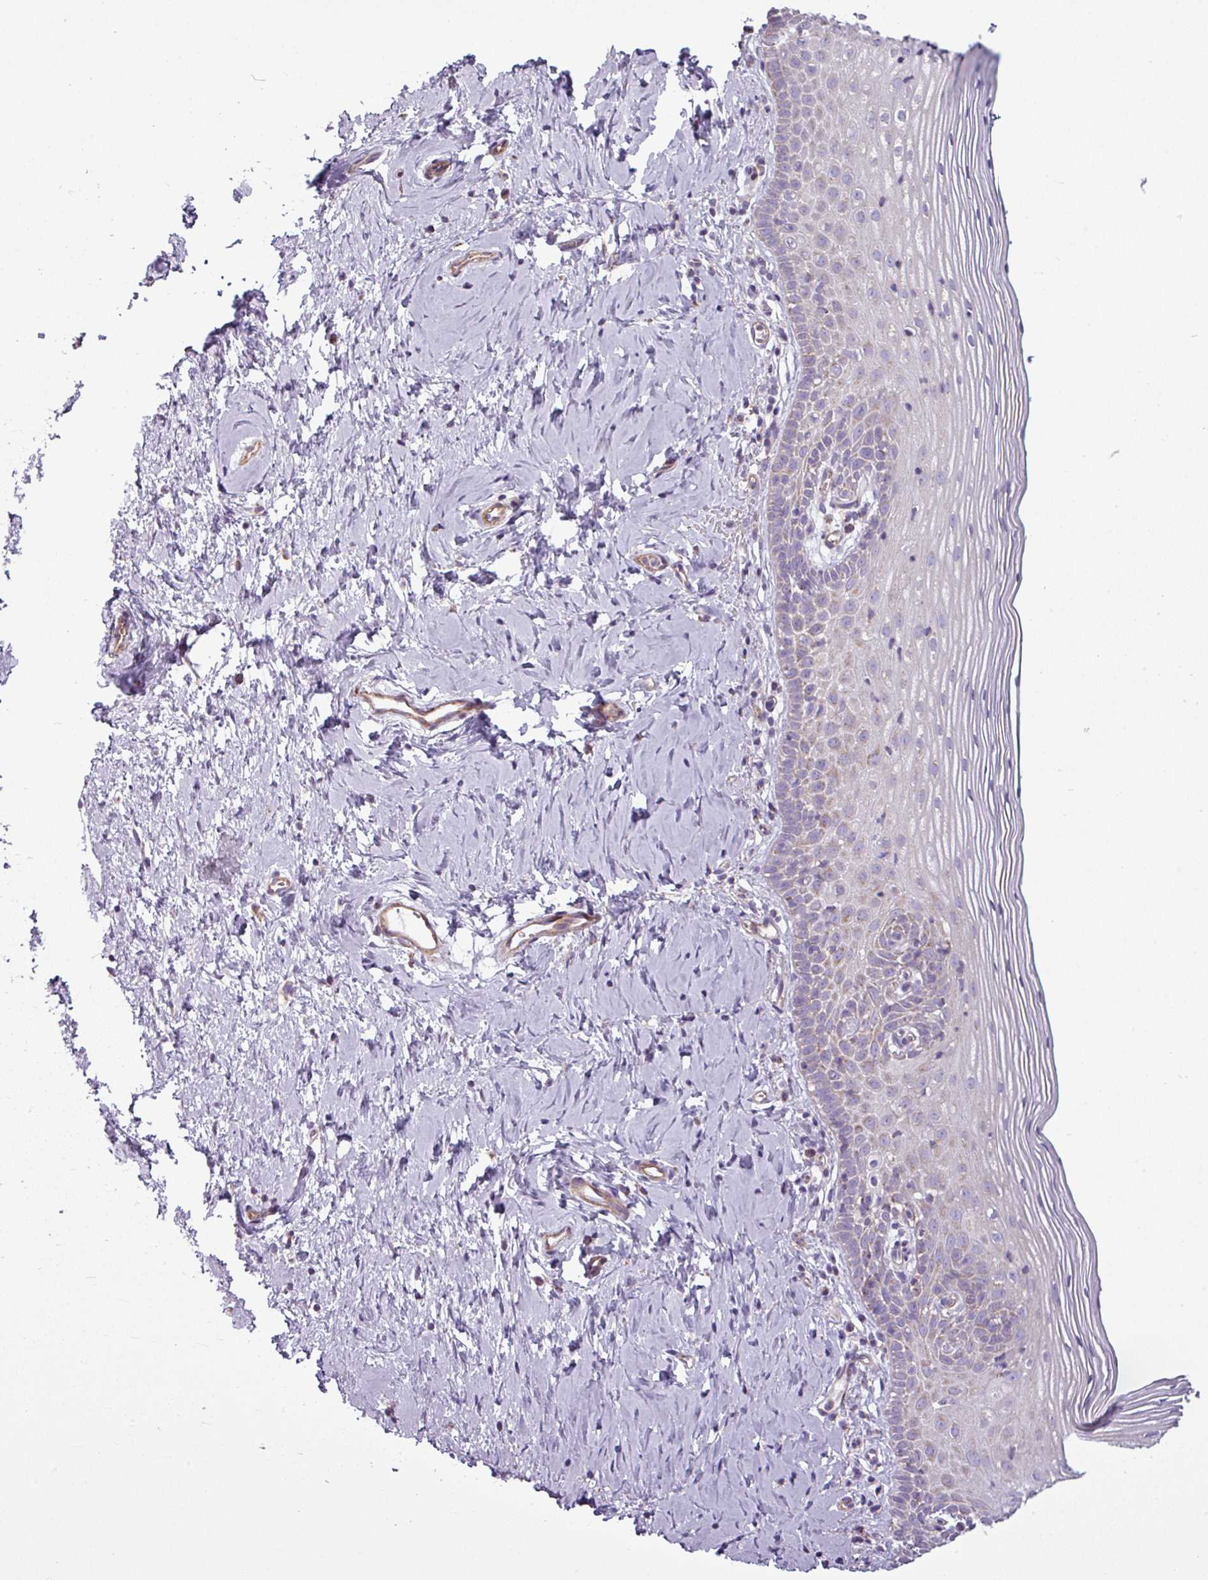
{"staining": {"intensity": "negative", "quantity": "none", "location": "none"}, "tissue": "cervix", "cell_type": "Glandular cells", "image_type": "normal", "snomed": [{"axis": "morphology", "description": "Normal tissue, NOS"}, {"axis": "topography", "description": "Cervix"}], "caption": "IHC image of normal cervix stained for a protein (brown), which reveals no staining in glandular cells.", "gene": "BTN2A2", "patient": {"sex": "female", "age": 44}}